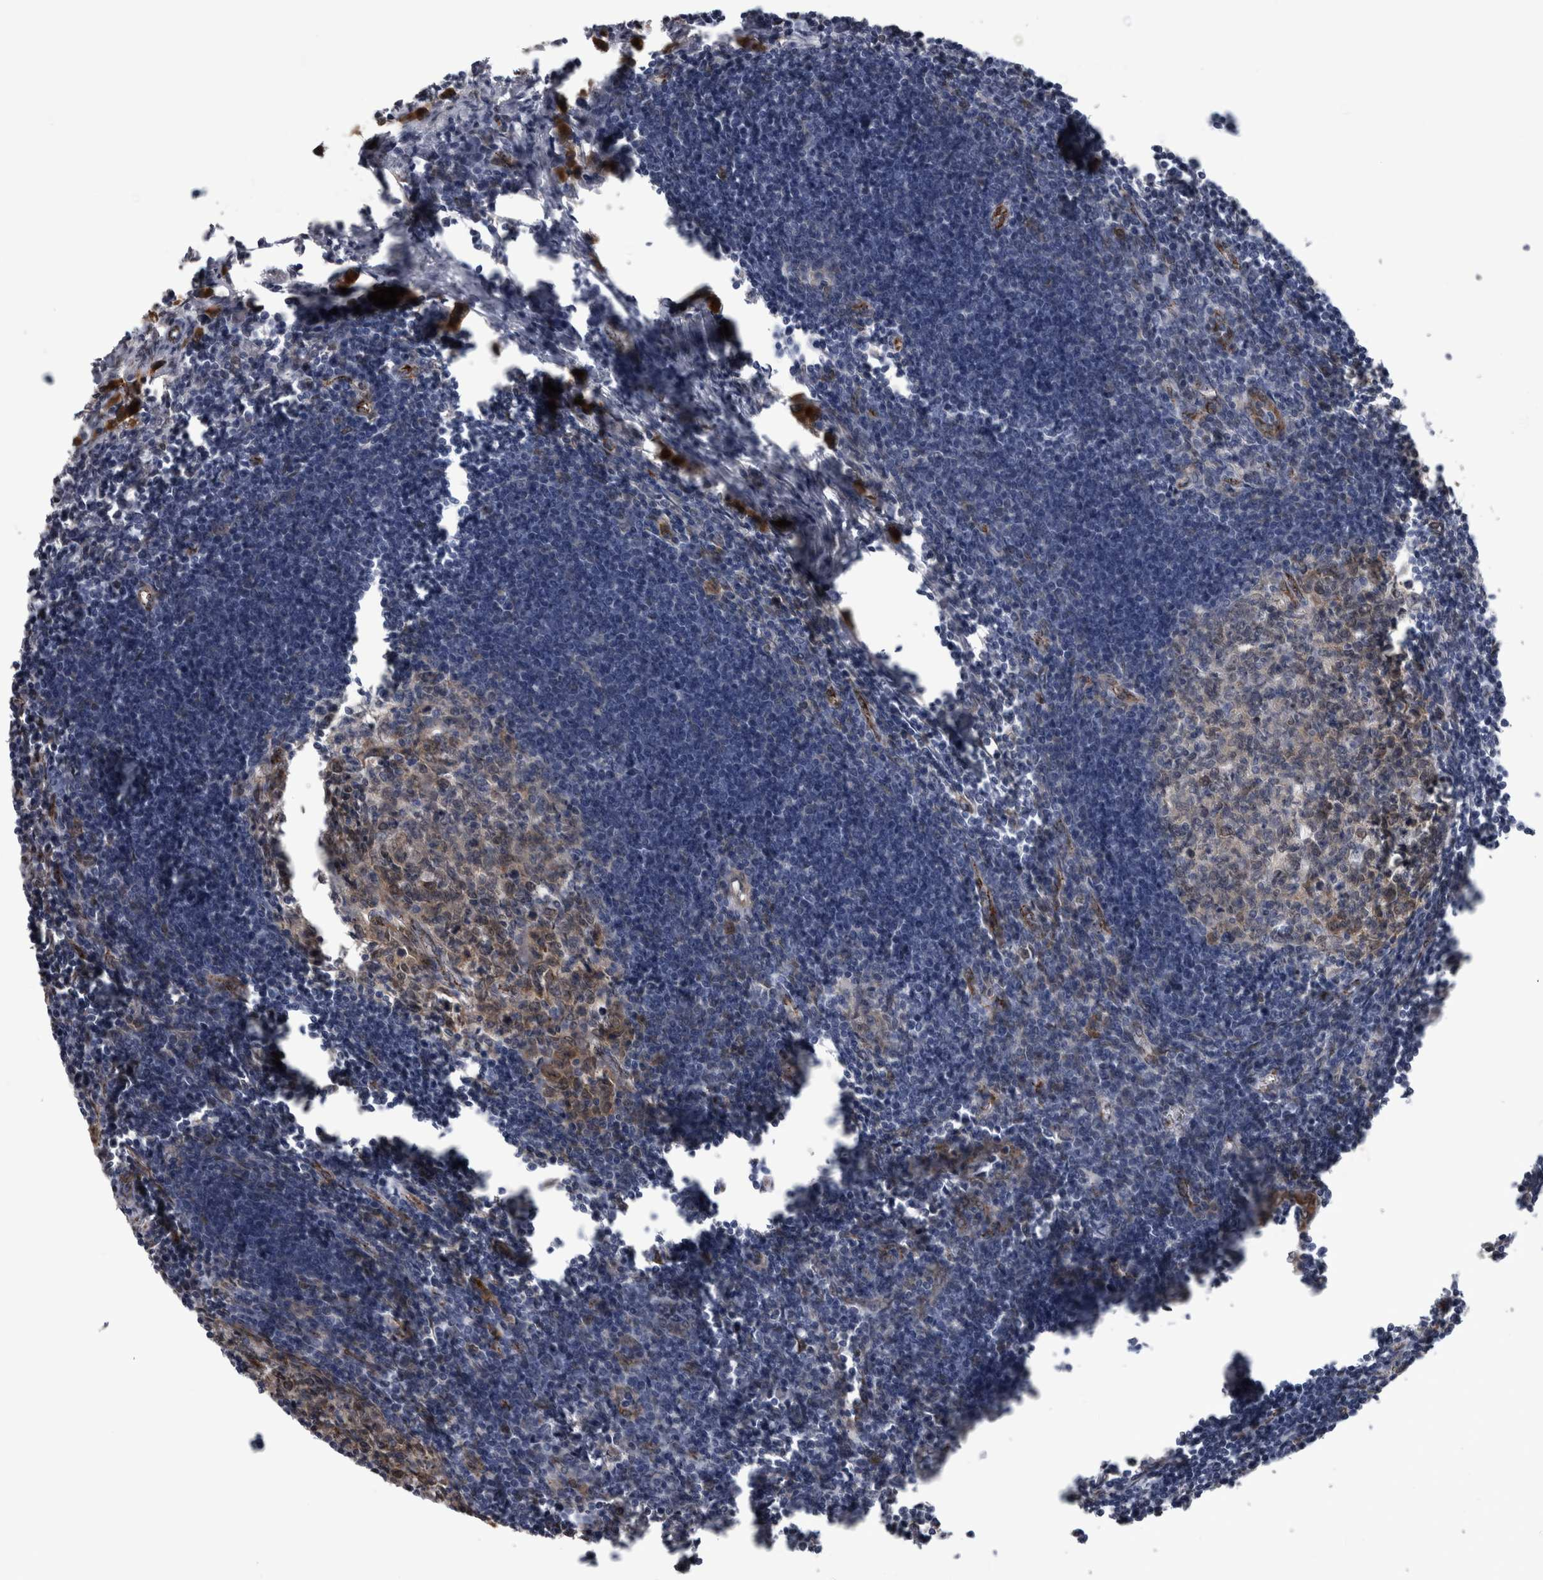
{"staining": {"intensity": "moderate", "quantity": ">75%", "location": "cytoplasmic/membranous"}, "tissue": "lymph node", "cell_type": "Germinal center cells", "image_type": "normal", "snomed": [{"axis": "morphology", "description": "Normal tissue, NOS"}, {"axis": "morphology", "description": "Malignant melanoma, Metastatic site"}, {"axis": "topography", "description": "Lymph node"}], "caption": "Lymph node stained with DAB (3,3'-diaminobenzidine) immunohistochemistry reveals medium levels of moderate cytoplasmic/membranous positivity in approximately >75% of germinal center cells.", "gene": "ACOT7", "patient": {"sex": "male", "age": 41}}